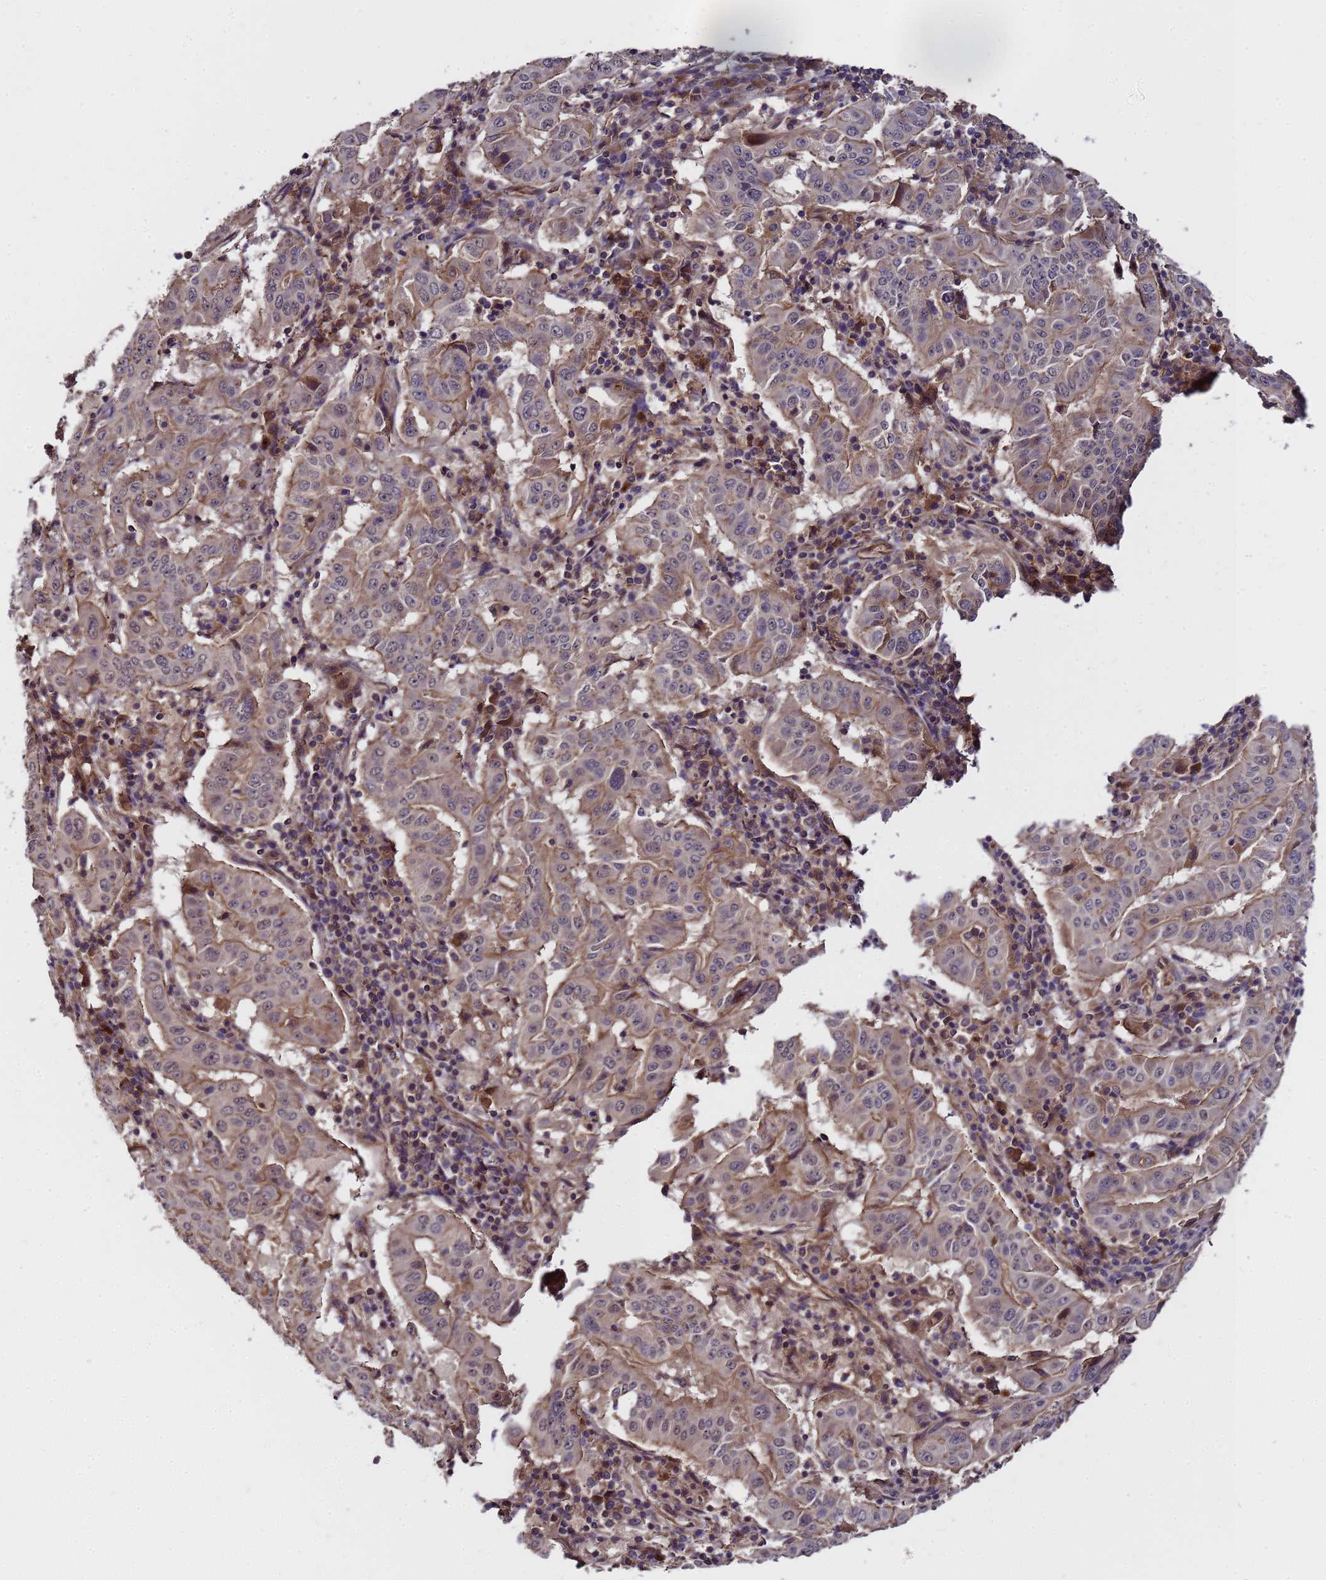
{"staining": {"intensity": "moderate", "quantity": "<25%", "location": "cytoplasmic/membranous"}, "tissue": "pancreatic cancer", "cell_type": "Tumor cells", "image_type": "cancer", "snomed": [{"axis": "morphology", "description": "Adenocarcinoma, NOS"}, {"axis": "topography", "description": "Pancreas"}], "caption": "Brown immunohistochemical staining in pancreatic cancer (adenocarcinoma) exhibits moderate cytoplasmic/membranous positivity in about <25% of tumor cells.", "gene": "GSTCD", "patient": {"sex": "male", "age": 63}}